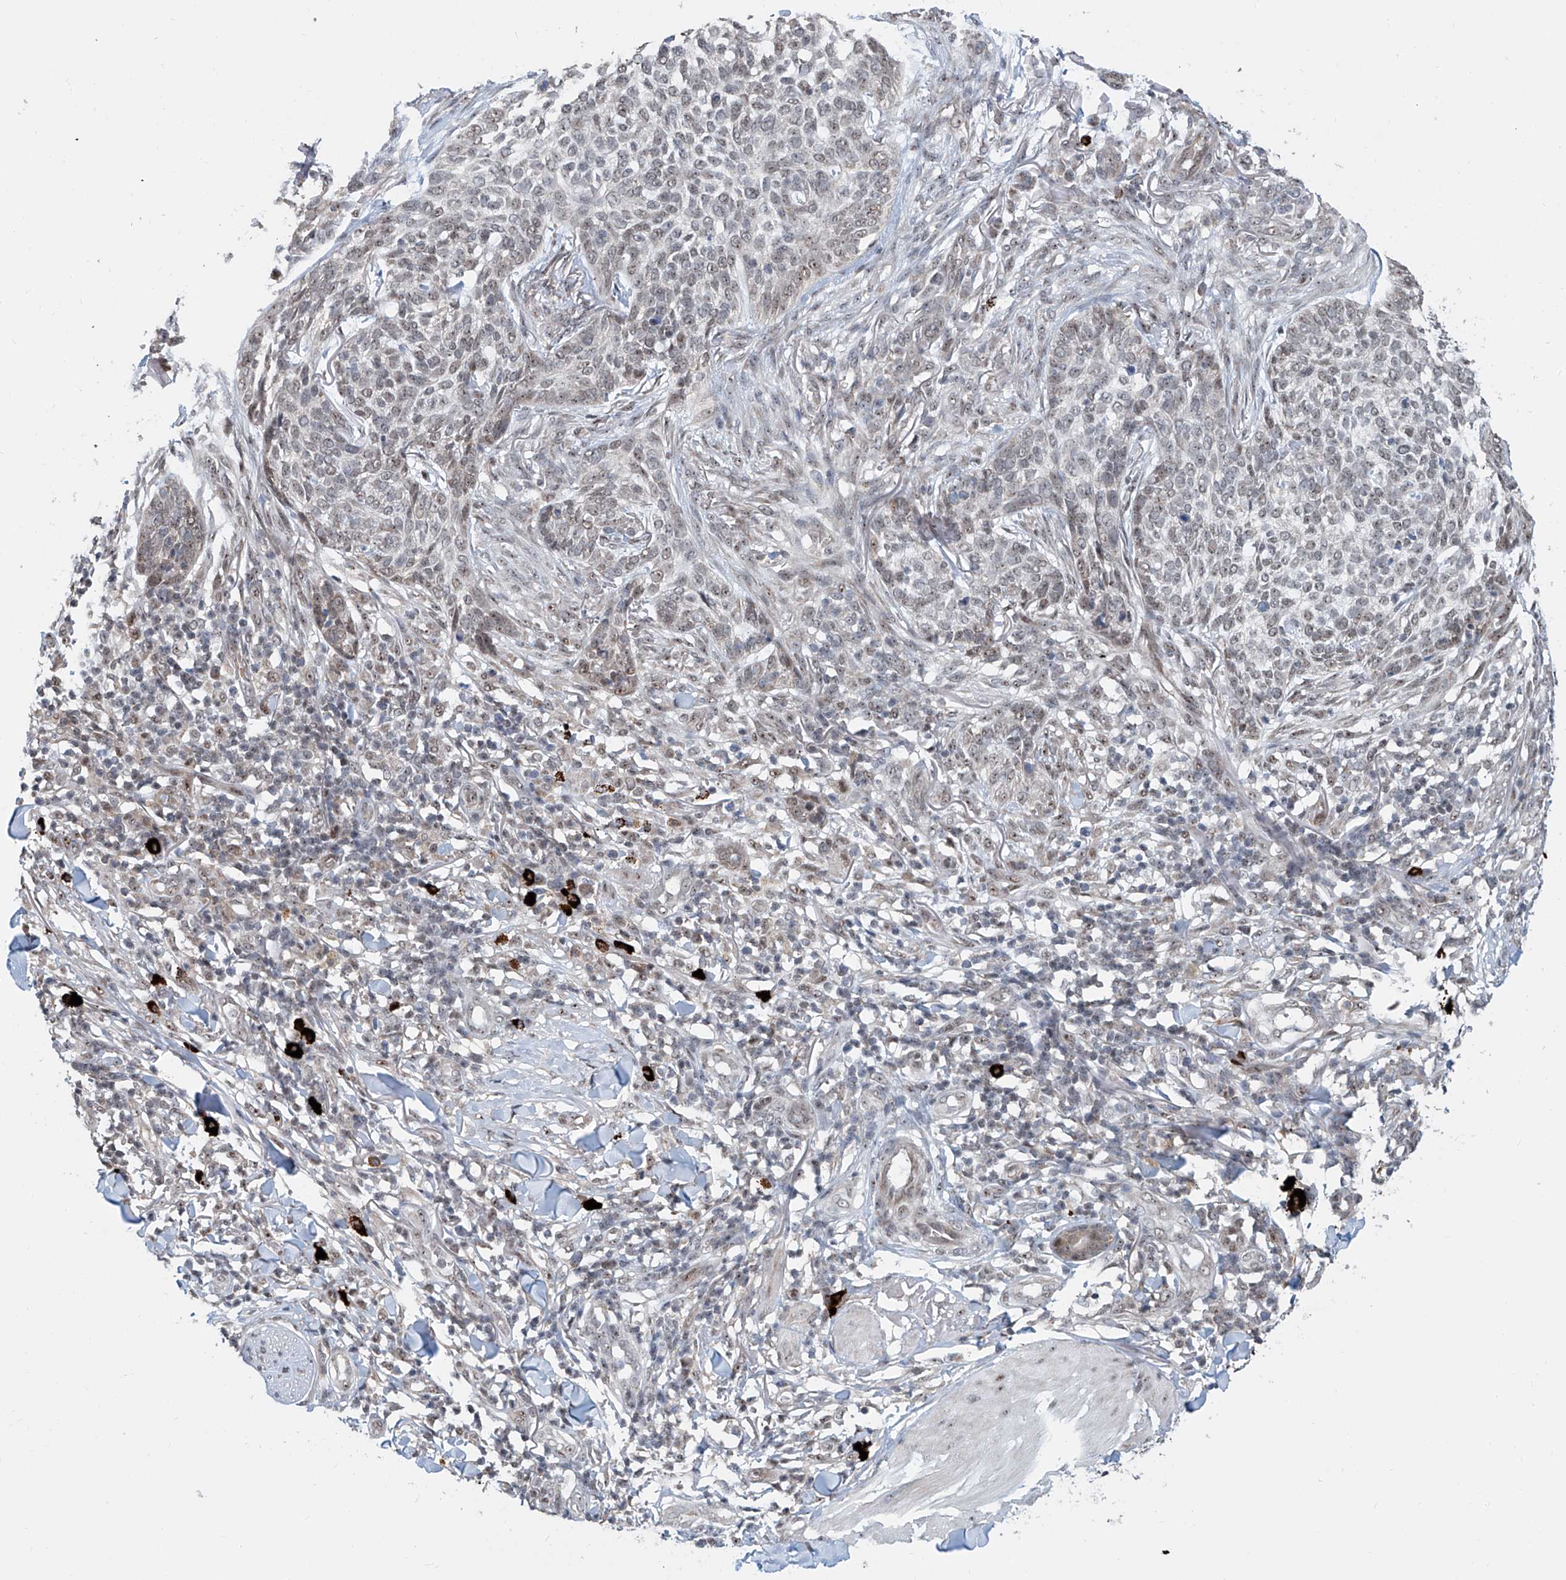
{"staining": {"intensity": "weak", "quantity": ">75%", "location": "nuclear"}, "tissue": "skin cancer", "cell_type": "Tumor cells", "image_type": "cancer", "snomed": [{"axis": "morphology", "description": "Basal cell carcinoma"}, {"axis": "topography", "description": "Skin"}], "caption": "Immunohistochemical staining of basal cell carcinoma (skin) displays low levels of weak nuclear protein staining in approximately >75% of tumor cells. The staining is performed using DAB (3,3'-diaminobenzidine) brown chromogen to label protein expression. The nuclei are counter-stained blue using hematoxylin.", "gene": "SDE2", "patient": {"sex": "female", "age": 64}}